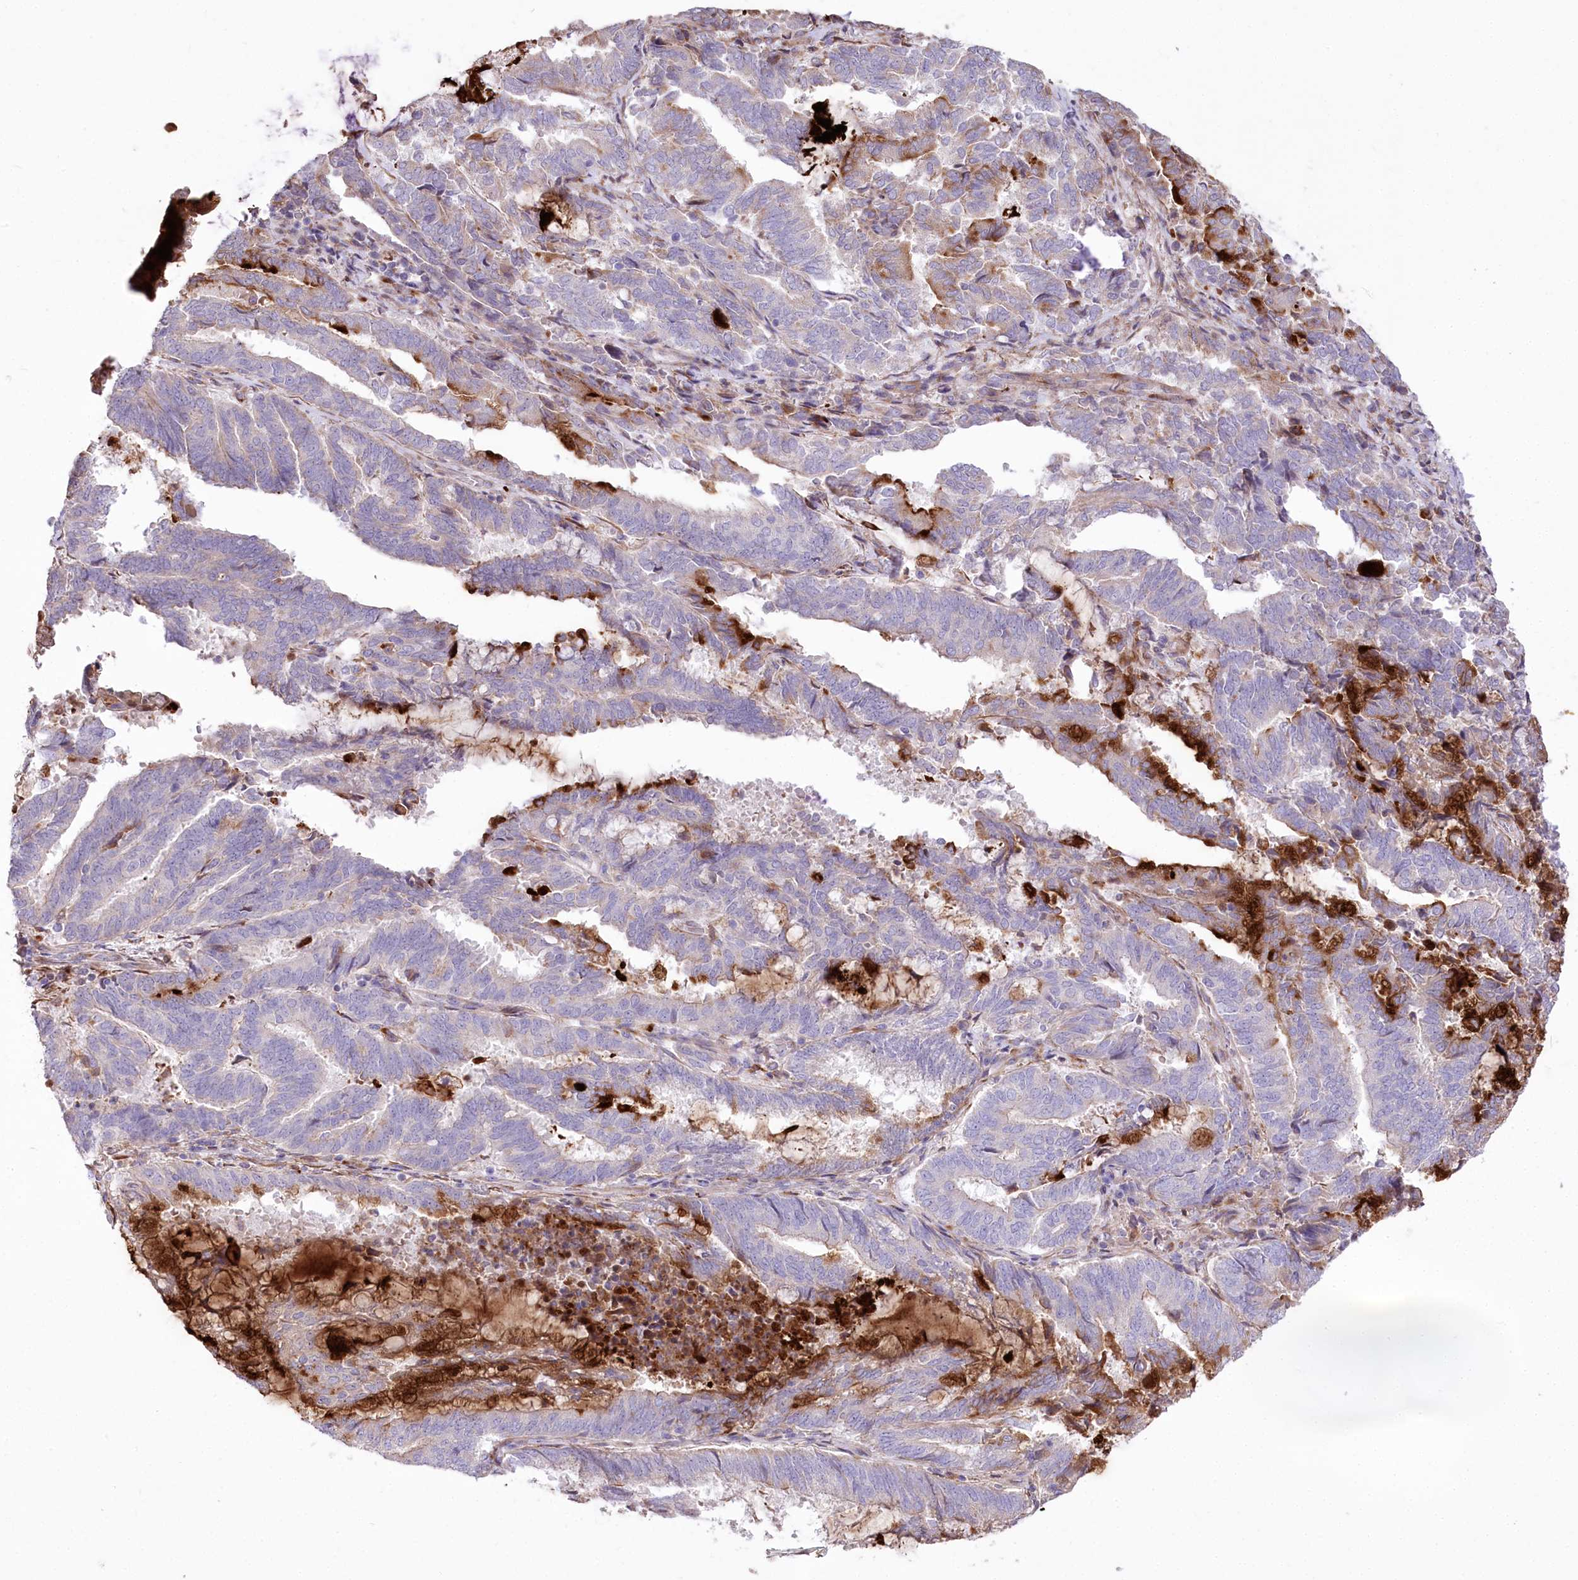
{"staining": {"intensity": "strong", "quantity": "<25%", "location": "cytoplasmic/membranous"}, "tissue": "endometrial cancer", "cell_type": "Tumor cells", "image_type": "cancer", "snomed": [{"axis": "morphology", "description": "Adenocarcinoma, NOS"}, {"axis": "topography", "description": "Endometrium"}], "caption": "High-power microscopy captured an IHC micrograph of endometrial adenocarcinoma, revealing strong cytoplasmic/membranous expression in about <25% of tumor cells. The protein is shown in brown color, while the nuclei are stained blue.", "gene": "RNF24", "patient": {"sex": "female", "age": 80}}